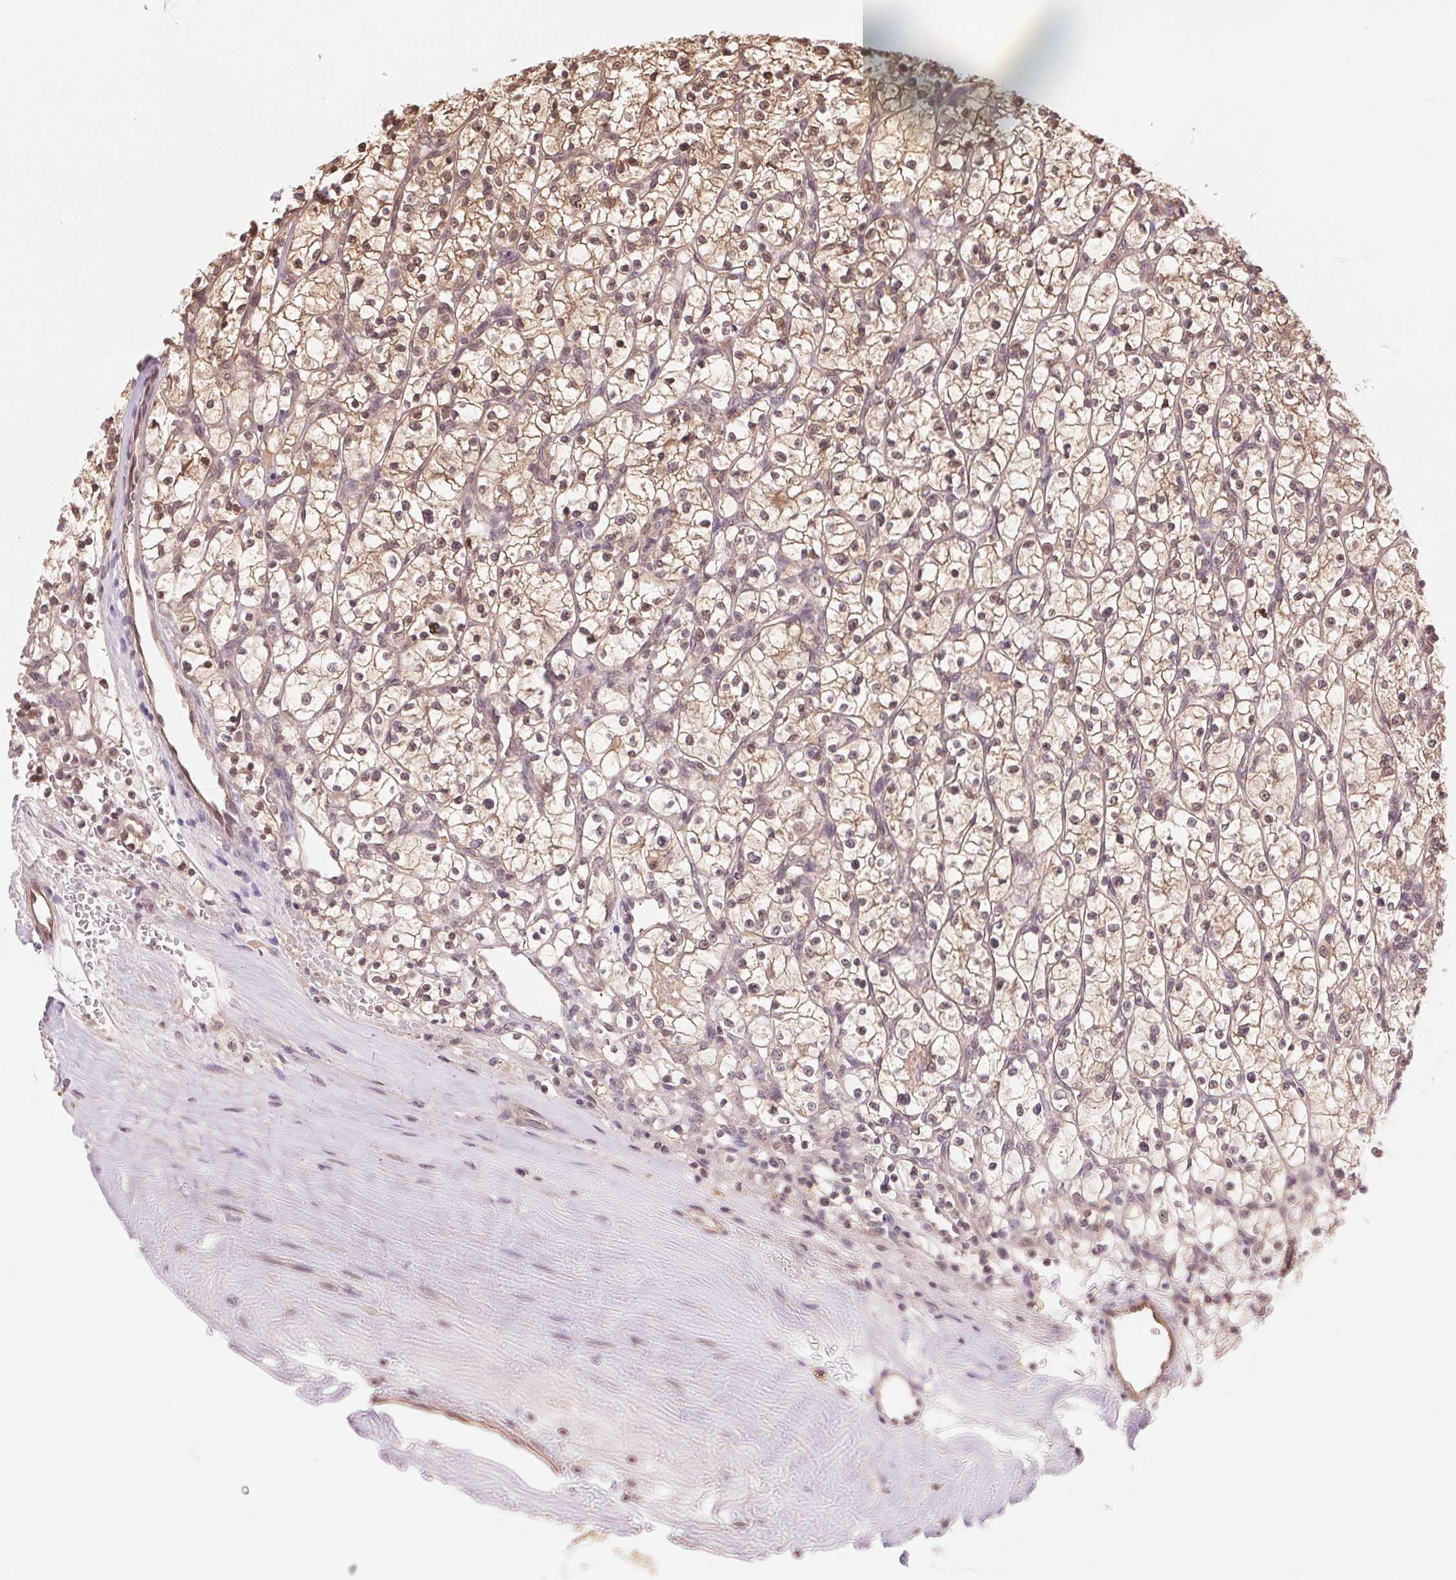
{"staining": {"intensity": "weak", "quantity": ">75%", "location": "cytoplasmic/membranous"}, "tissue": "renal cancer", "cell_type": "Tumor cells", "image_type": "cancer", "snomed": [{"axis": "morphology", "description": "Adenocarcinoma, NOS"}, {"axis": "topography", "description": "Kidney"}], "caption": "Renal adenocarcinoma stained with DAB immunohistochemistry (IHC) demonstrates low levels of weak cytoplasmic/membranous positivity in approximately >75% of tumor cells.", "gene": "TMEM273", "patient": {"sex": "female", "age": 64}}